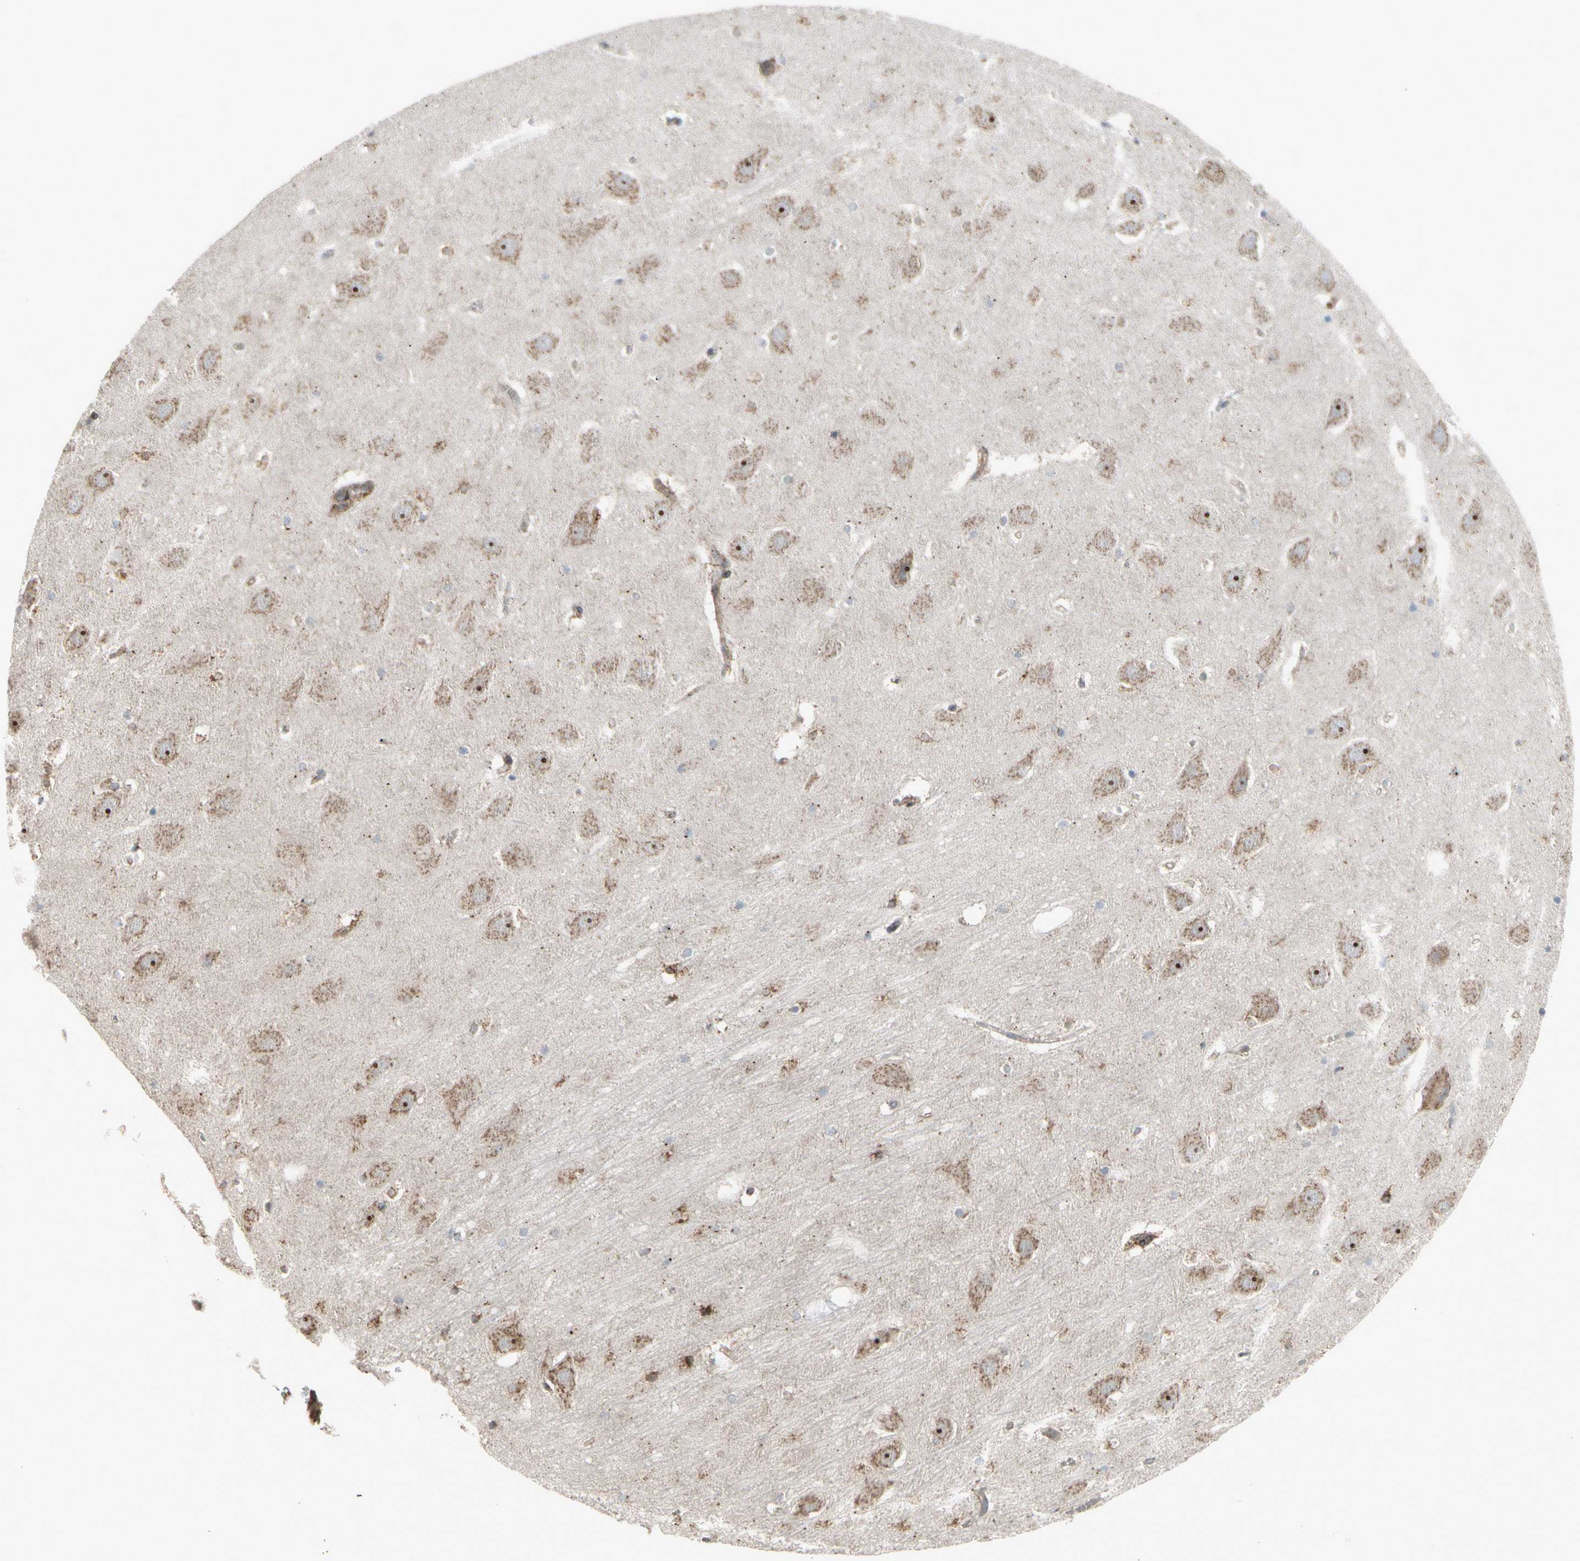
{"staining": {"intensity": "moderate", "quantity": "25%-75%", "location": "cytoplasmic/membranous"}, "tissue": "hippocampus", "cell_type": "Glial cells", "image_type": "normal", "snomed": [{"axis": "morphology", "description": "Normal tissue, NOS"}, {"axis": "topography", "description": "Hippocampus"}], "caption": "Moderate cytoplasmic/membranous positivity is identified in approximately 25%-75% of glial cells in unremarkable hippocampus.", "gene": "SLC39A9", "patient": {"sex": "male", "age": 45}}